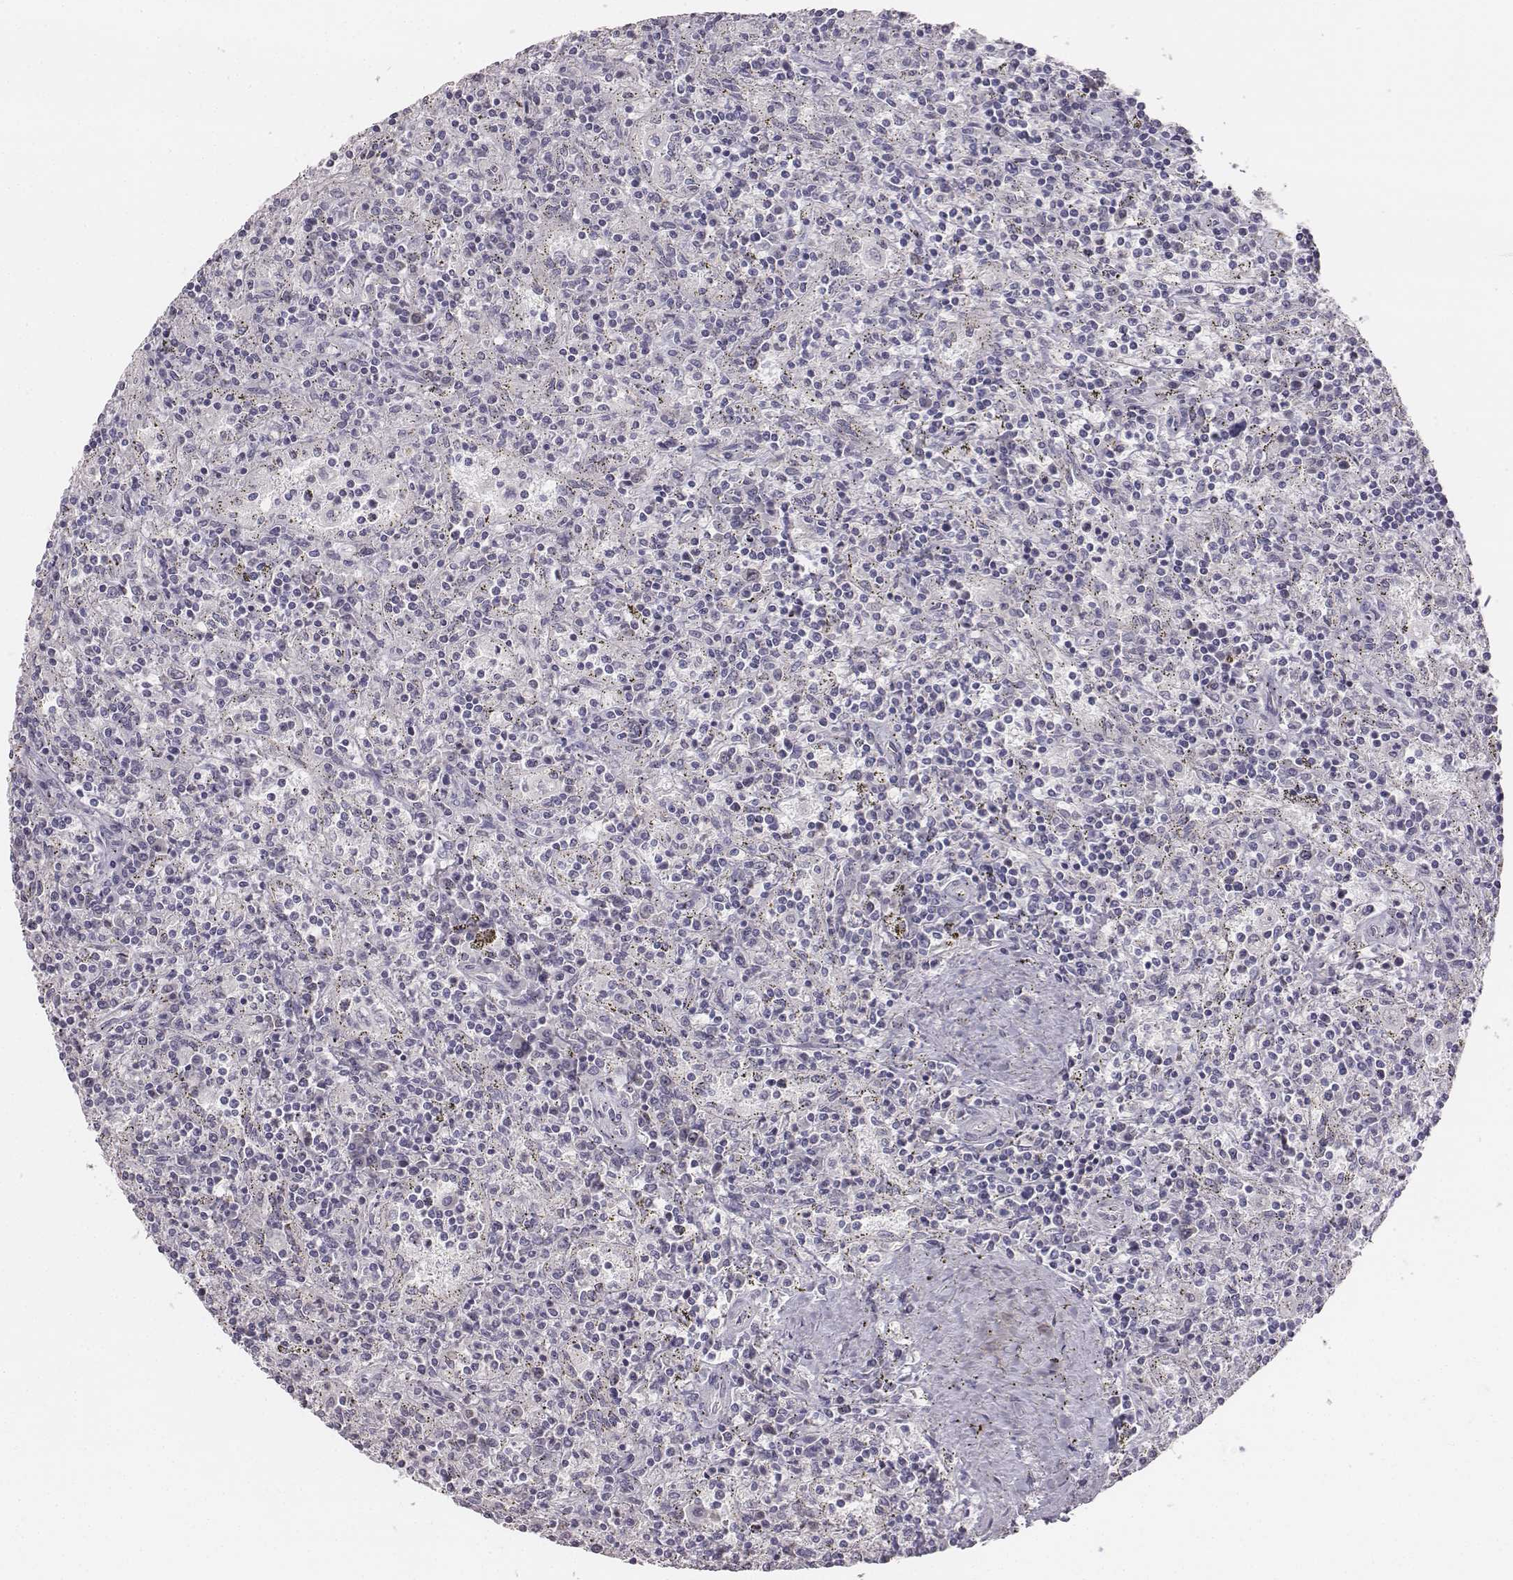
{"staining": {"intensity": "negative", "quantity": "none", "location": "none"}, "tissue": "lymphoma", "cell_type": "Tumor cells", "image_type": "cancer", "snomed": [{"axis": "morphology", "description": "Malignant lymphoma, non-Hodgkin's type, Low grade"}, {"axis": "topography", "description": "Spleen"}], "caption": "This is a micrograph of IHC staining of malignant lymphoma, non-Hodgkin's type (low-grade), which shows no staining in tumor cells. (DAB (3,3'-diaminobenzidine) immunohistochemistry (IHC) visualized using brightfield microscopy, high magnification).", "gene": "PBK", "patient": {"sex": "male", "age": 62}}